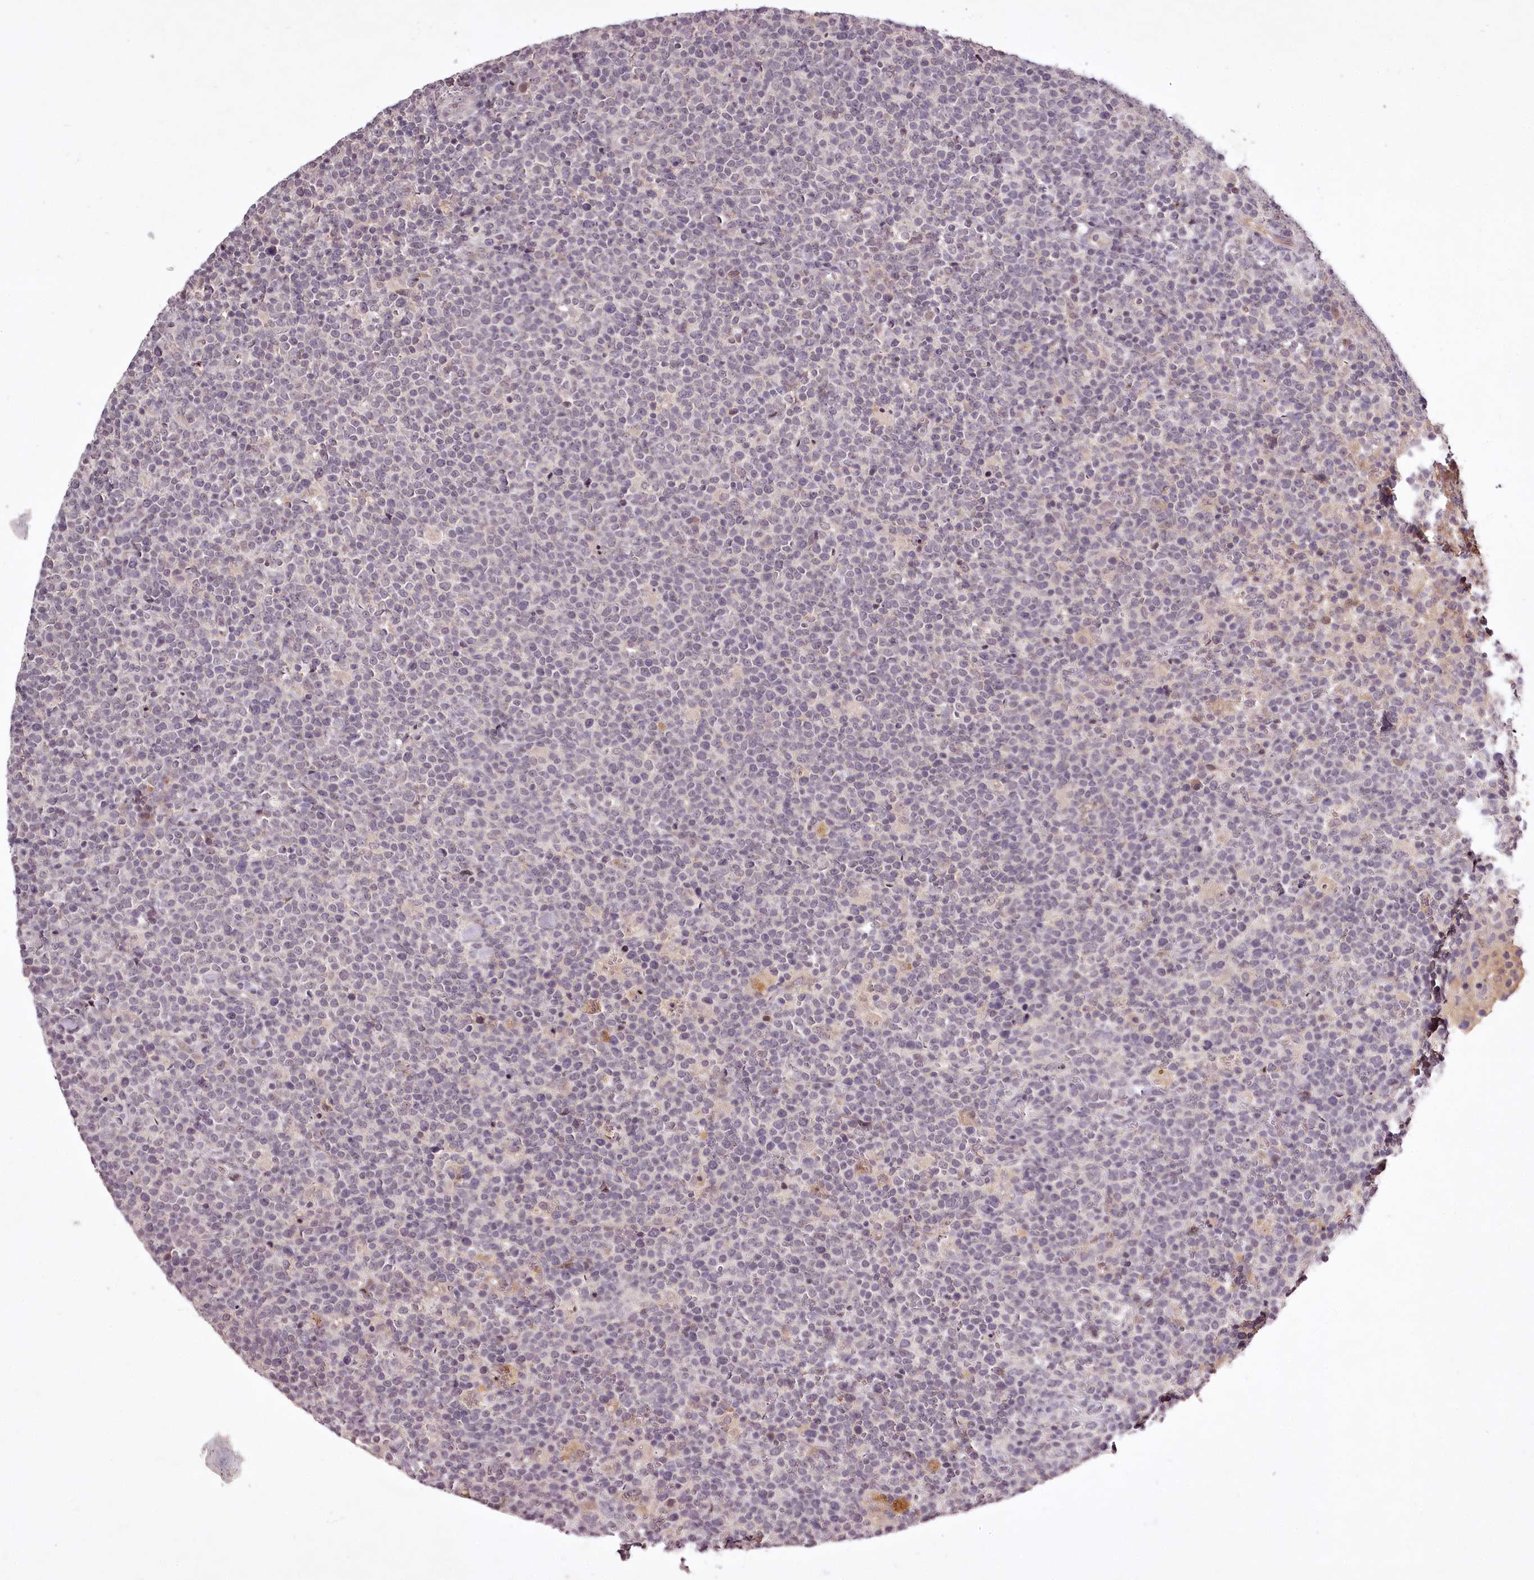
{"staining": {"intensity": "negative", "quantity": "none", "location": "none"}, "tissue": "lymphoma", "cell_type": "Tumor cells", "image_type": "cancer", "snomed": [{"axis": "morphology", "description": "Malignant lymphoma, non-Hodgkin's type, High grade"}, {"axis": "topography", "description": "Lymph node"}], "caption": "The image reveals no significant positivity in tumor cells of lymphoma.", "gene": "RBMXL2", "patient": {"sex": "male", "age": 61}}